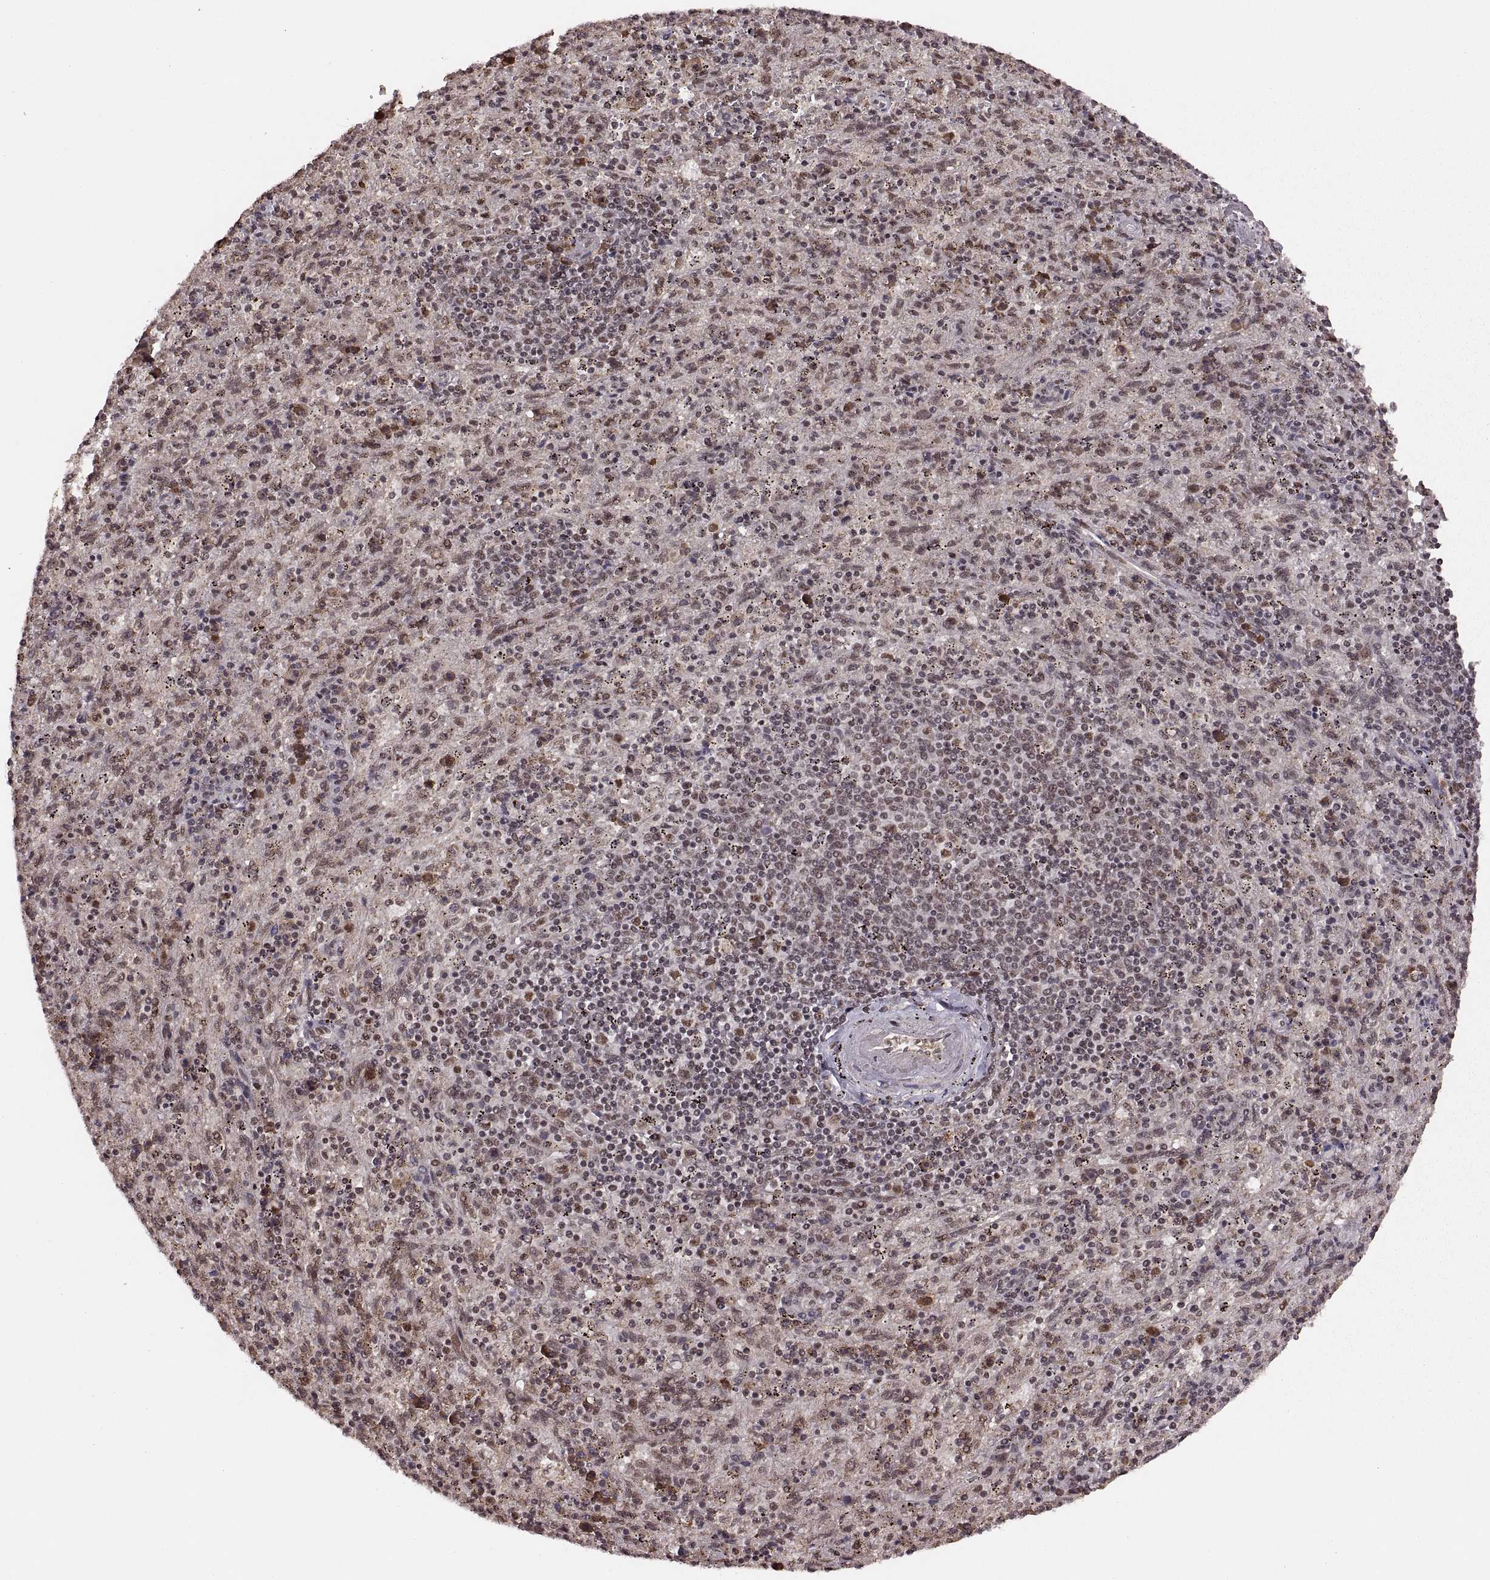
{"staining": {"intensity": "weak", "quantity": "25%-75%", "location": "nuclear"}, "tissue": "spleen", "cell_type": "Cells in red pulp", "image_type": "normal", "snomed": [{"axis": "morphology", "description": "Normal tissue, NOS"}, {"axis": "topography", "description": "Spleen"}], "caption": "Immunohistochemical staining of unremarkable human spleen displays 25%-75% levels of weak nuclear protein expression in approximately 25%-75% of cells in red pulp. Immunohistochemistry stains the protein in brown and the nuclei are stained blue.", "gene": "RFT1", "patient": {"sex": "male", "age": 57}}